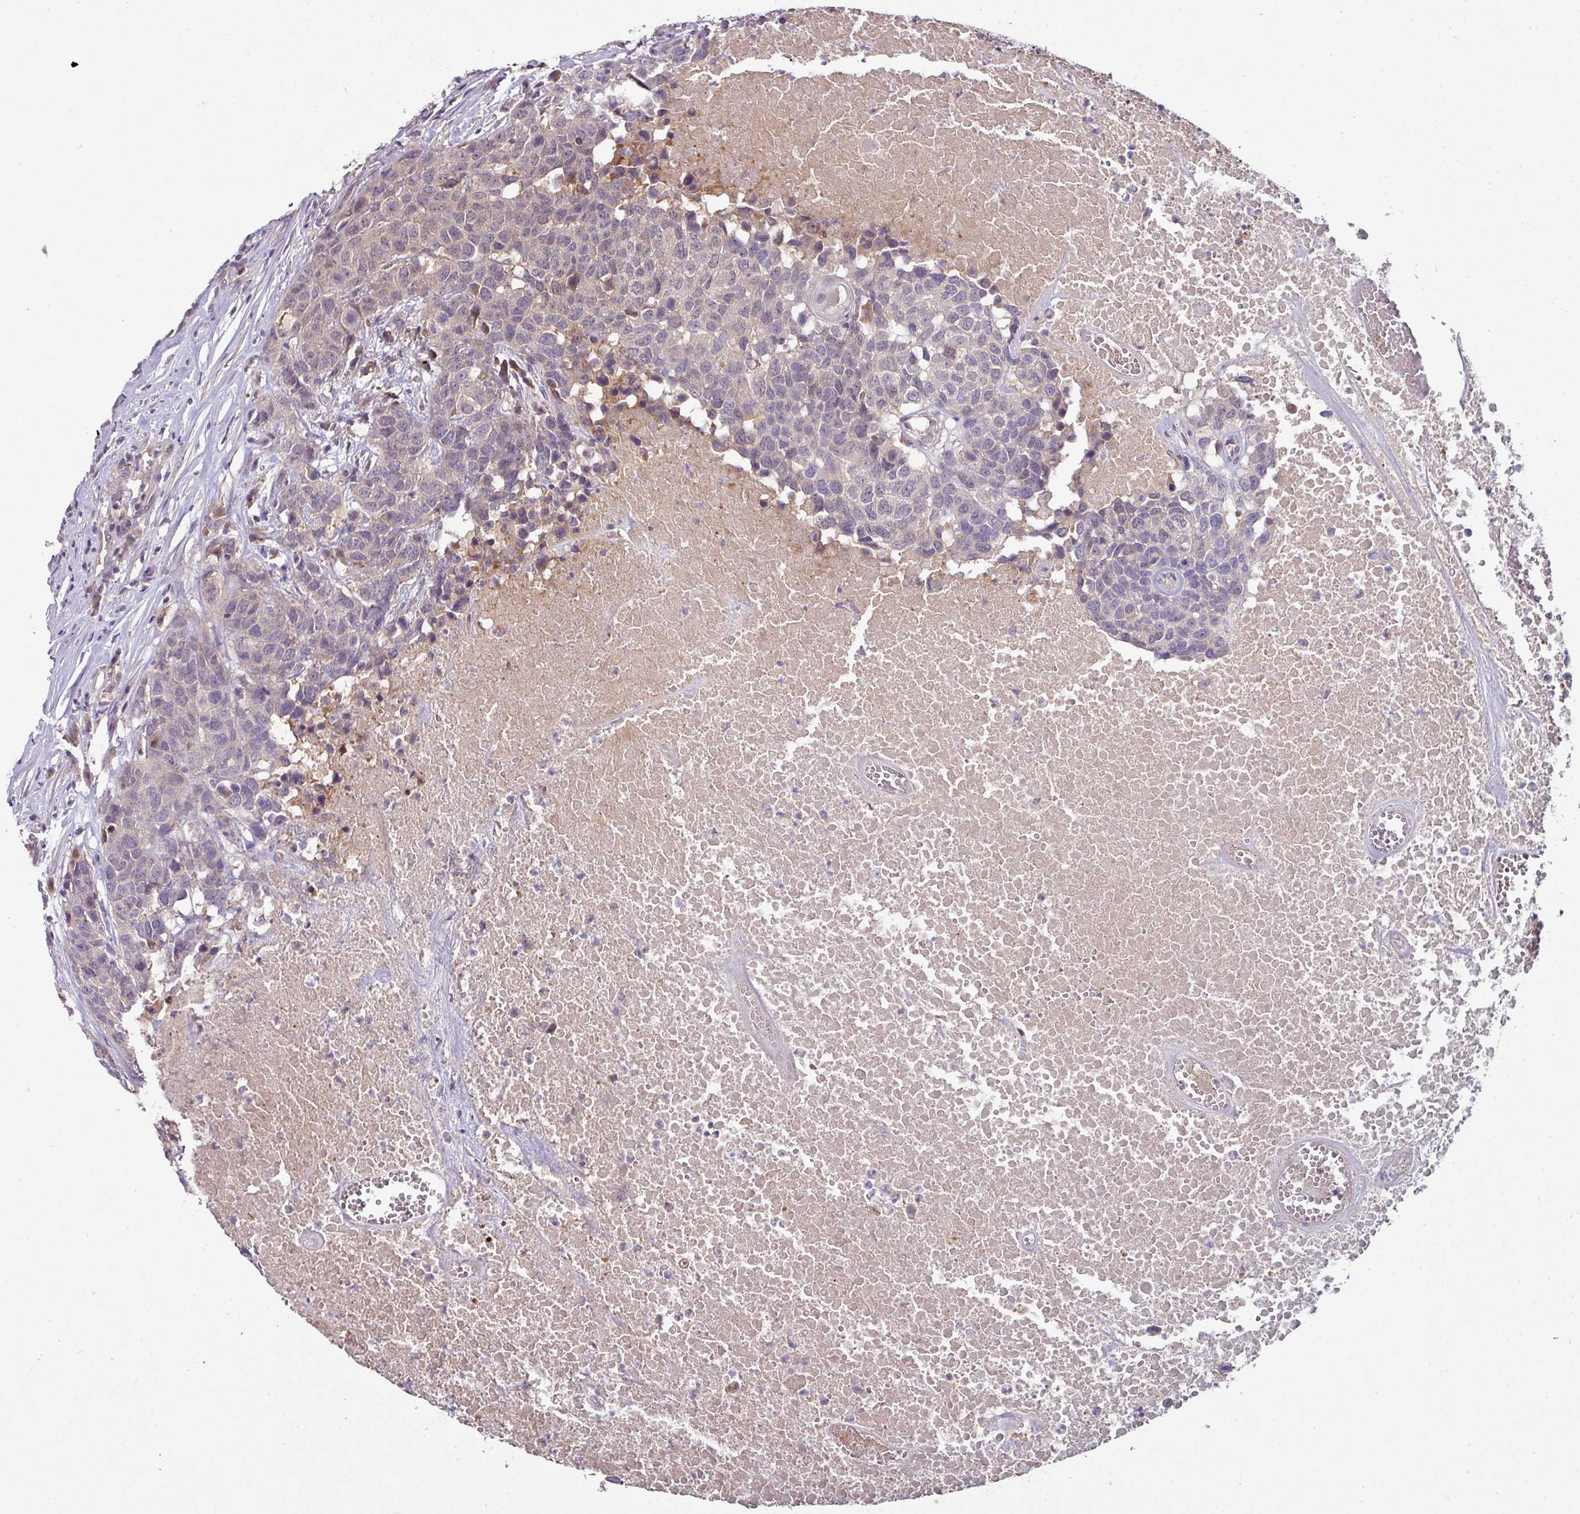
{"staining": {"intensity": "negative", "quantity": "none", "location": "none"}, "tissue": "head and neck cancer", "cell_type": "Tumor cells", "image_type": "cancer", "snomed": [{"axis": "morphology", "description": "Squamous cell carcinoma, NOS"}, {"axis": "topography", "description": "Head-Neck"}], "caption": "Tumor cells are negative for brown protein staining in head and neck cancer.", "gene": "SLAMF6", "patient": {"sex": "male", "age": 66}}